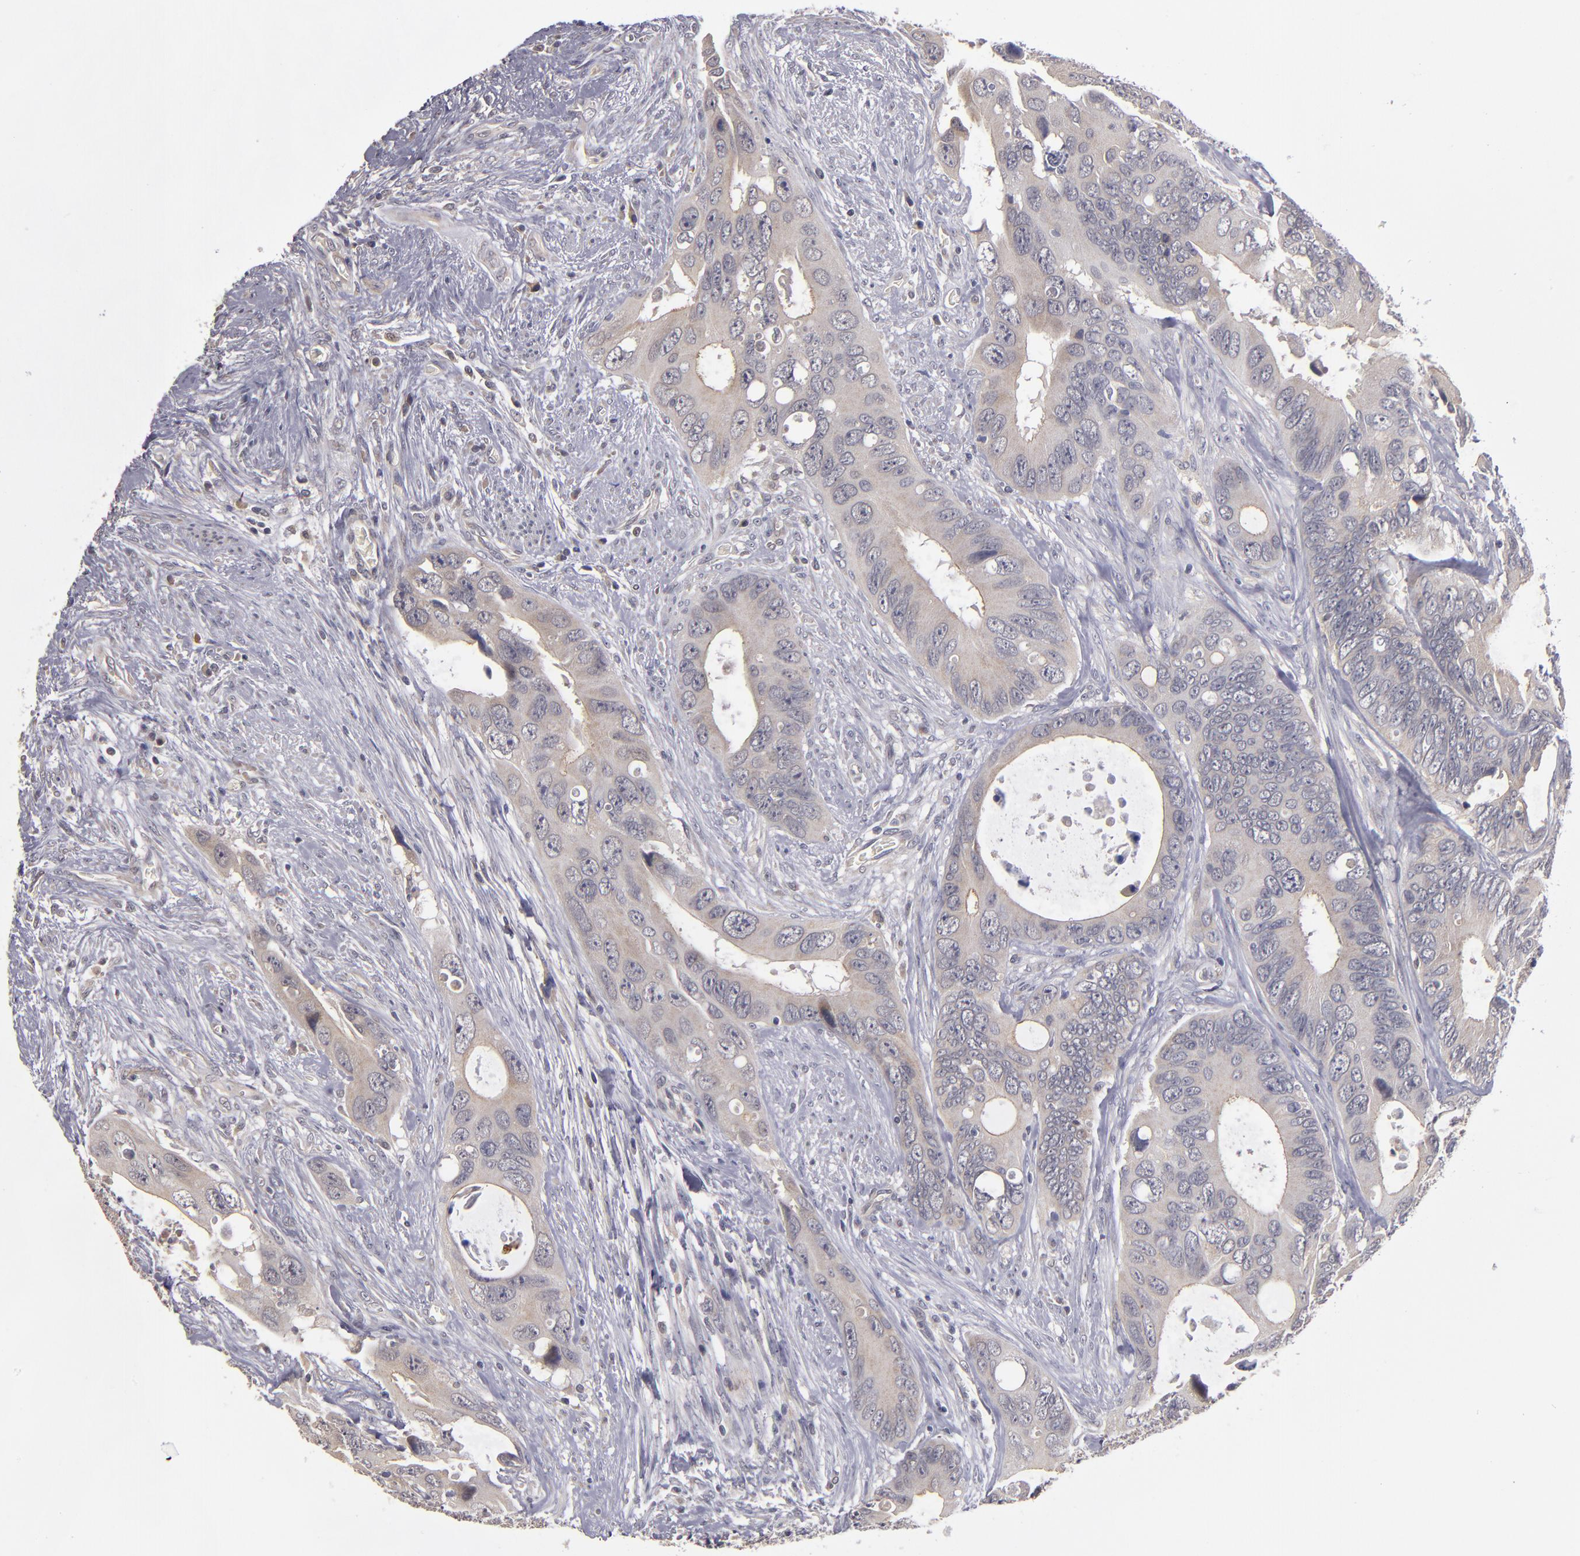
{"staining": {"intensity": "weak", "quantity": ">75%", "location": "cytoplasmic/membranous"}, "tissue": "colorectal cancer", "cell_type": "Tumor cells", "image_type": "cancer", "snomed": [{"axis": "morphology", "description": "Adenocarcinoma, NOS"}, {"axis": "topography", "description": "Rectum"}], "caption": "Immunohistochemical staining of adenocarcinoma (colorectal) shows low levels of weak cytoplasmic/membranous protein positivity in approximately >75% of tumor cells.", "gene": "EXD2", "patient": {"sex": "male", "age": 70}}